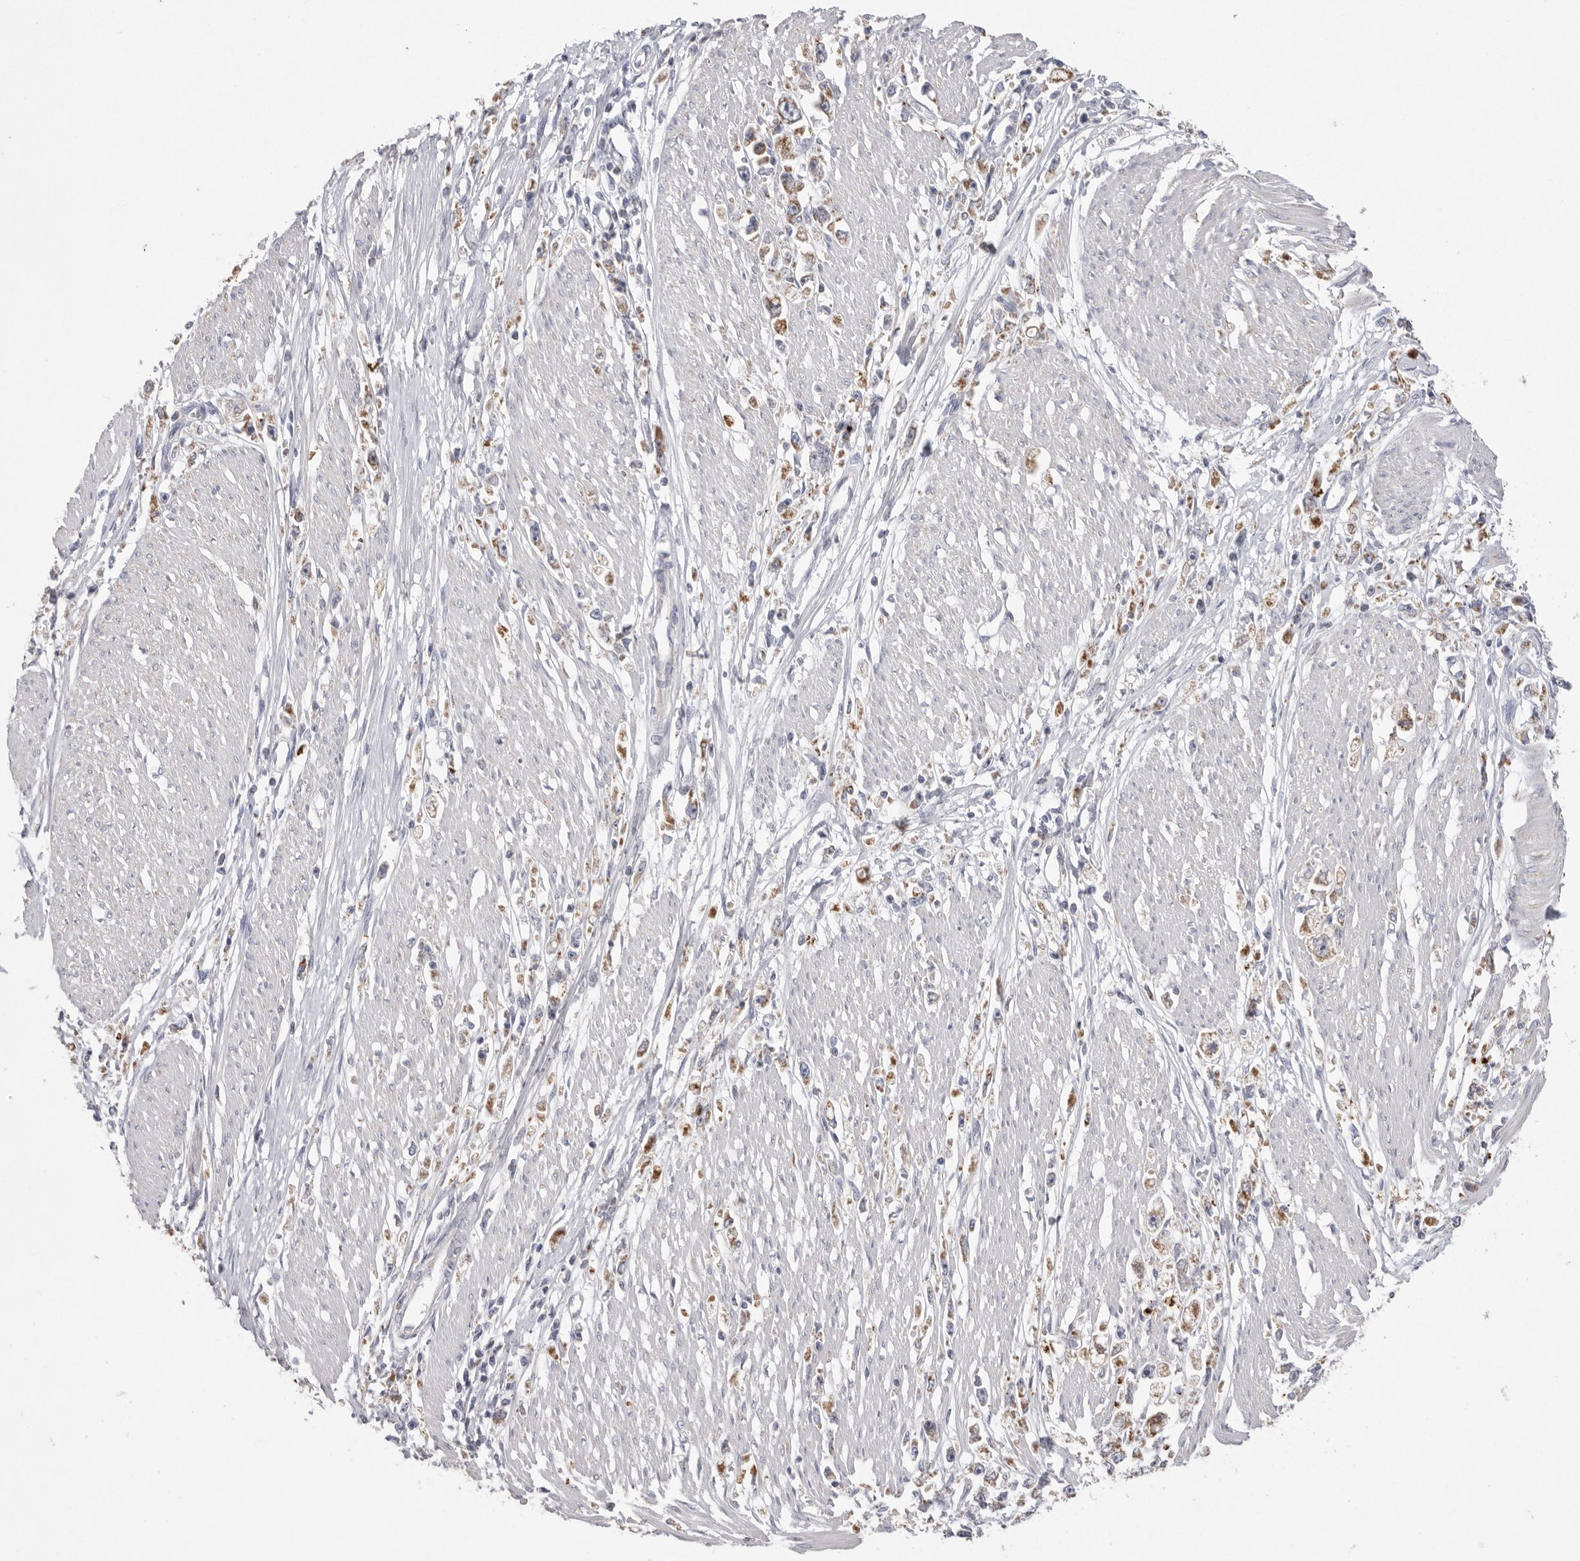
{"staining": {"intensity": "weak", "quantity": ">75%", "location": "cytoplasmic/membranous"}, "tissue": "stomach cancer", "cell_type": "Tumor cells", "image_type": "cancer", "snomed": [{"axis": "morphology", "description": "Adenocarcinoma, NOS"}, {"axis": "topography", "description": "Stomach"}], "caption": "Tumor cells reveal low levels of weak cytoplasmic/membranous staining in approximately >75% of cells in adenocarcinoma (stomach).", "gene": "VDAC3", "patient": {"sex": "female", "age": 59}}